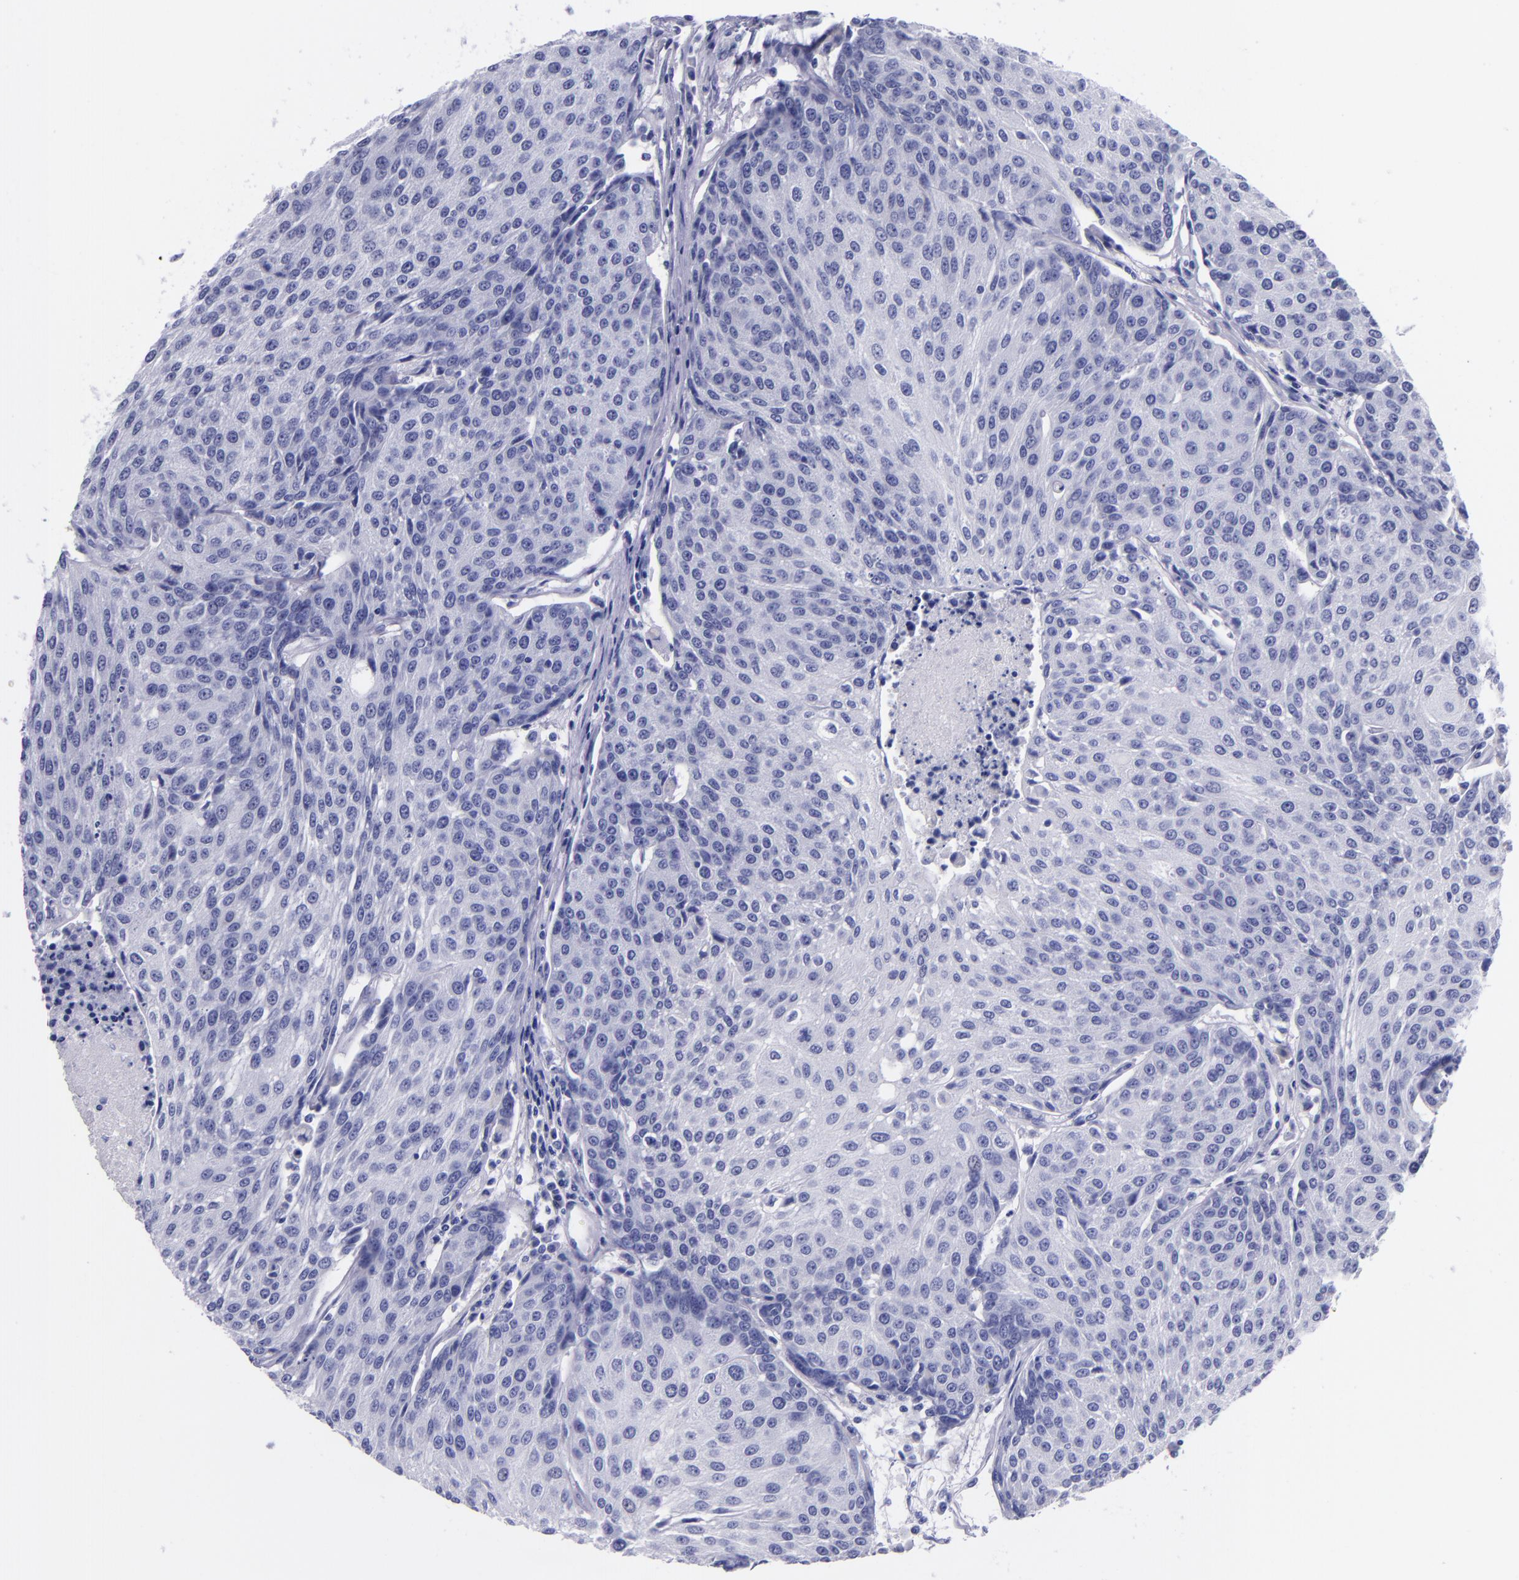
{"staining": {"intensity": "negative", "quantity": "none", "location": "none"}, "tissue": "urothelial cancer", "cell_type": "Tumor cells", "image_type": "cancer", "snomed": [{"axis": "morphology", "description": "Urothelial carcinoma, High grade"}, {"axis": "topography", "description": "Urinary bladder"}], "caption": "DAB (3,3'-diaminobenzidine) immunohistochemical staining of urothelial carcinoma (high-grade) exhibits no significant expression in tumor cells.", "gene": "SV2A", "patient": {"sex": "female", "age": 85}}